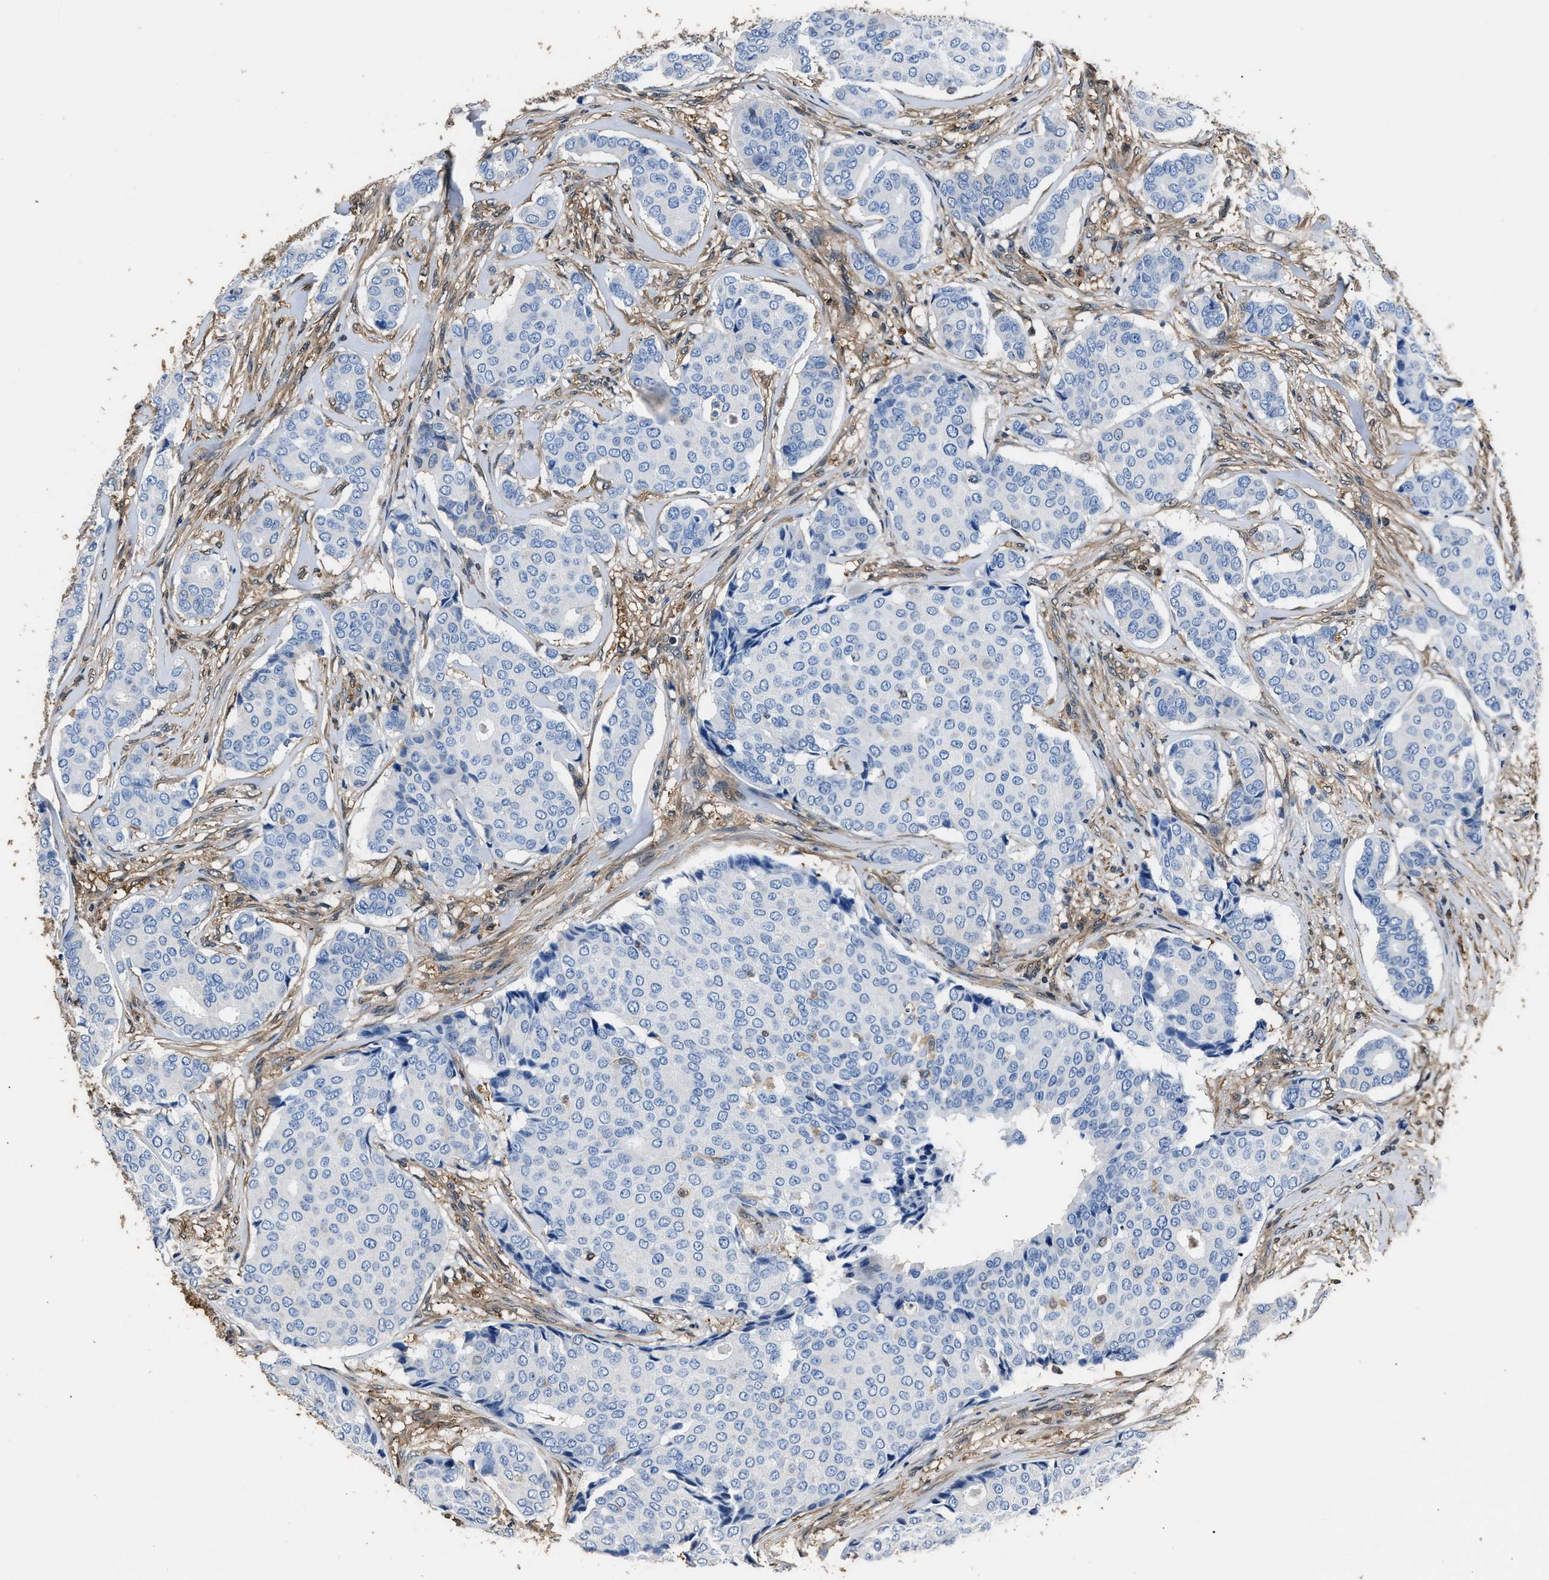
{"staining": {"intensity": "negative", "quantity": "none", "location": "none"}, "tissue": "breast cancer", "cell_type": "Tumor cells", "image_type": "cancer", "snomed": [{"axis": "morphology", "description": "Duct carcinoma"}, {"axis": "topography", "description": "Breast"}], "caption": "Breast cancer (intraductal carcinoma) was stained to show a protein in brown. There is no significant expression in tumor cells.", "gene": "GSTP1", "patient": {"sex": "female", "age": 75}}